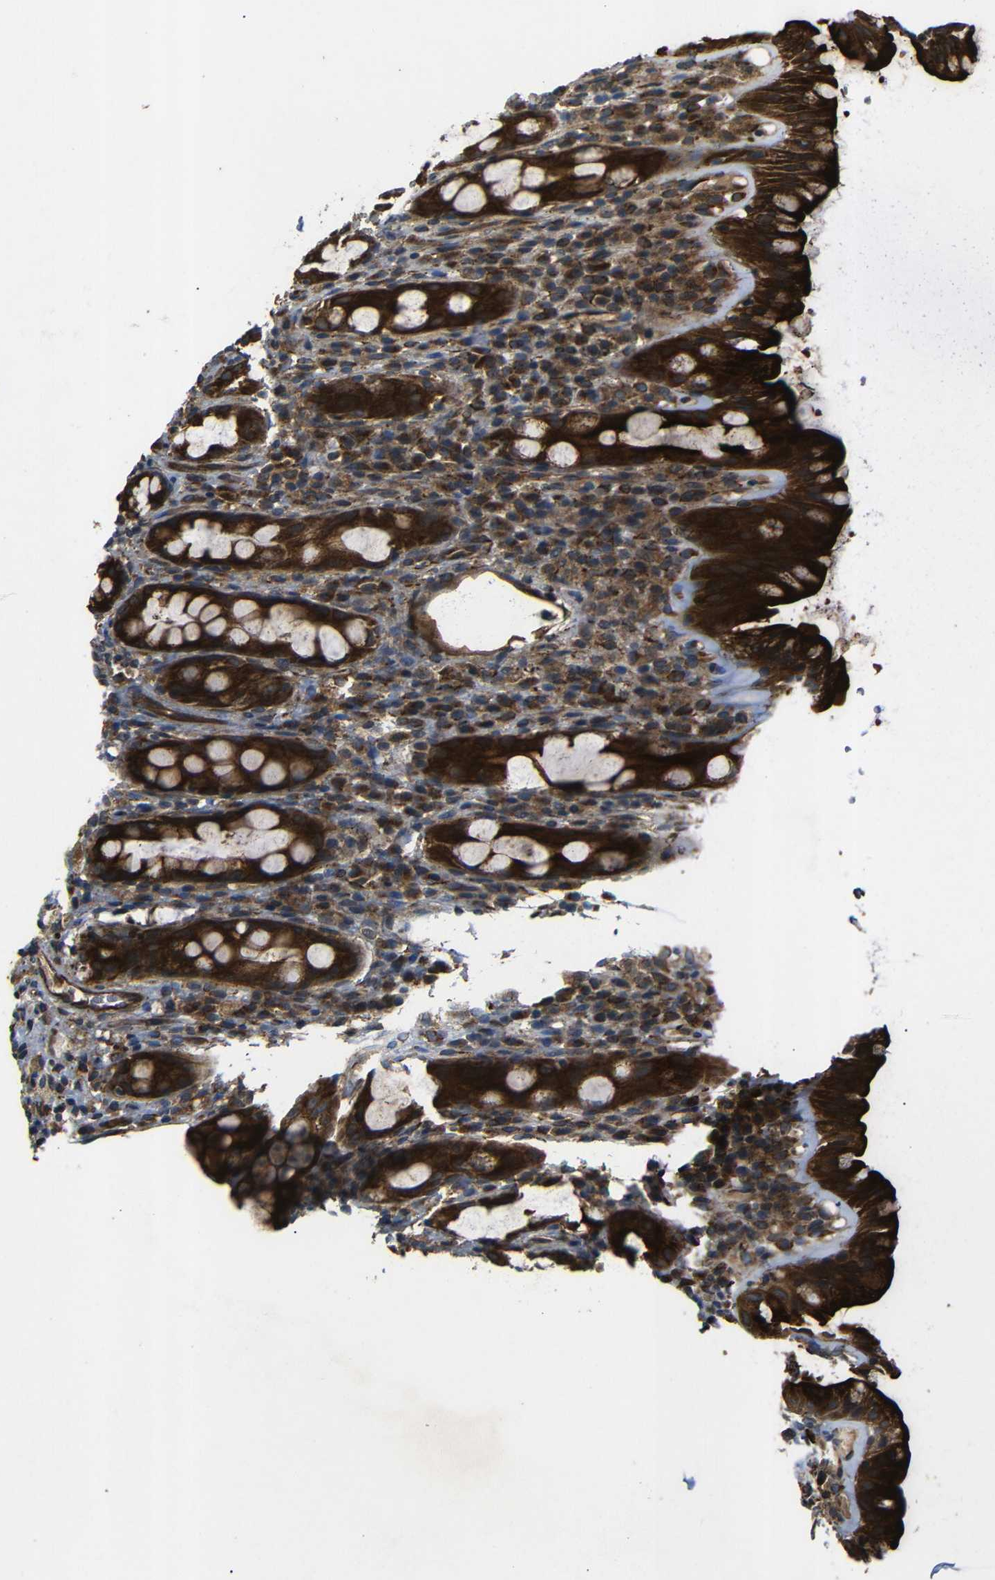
{"staining": {"intensity": "strong", "quantity": ">75%", "location": "cytoplasmic/membranous"}, "tissue": "rectum", "cell_type": "Glandular cells", "image_type": "normal", "snomed": [{"axis": "morphology", "description": "Normal tissue, NOS"}, {"axis": "topography", "description": "Rectum"}], "caption": "Glandular cells exhibit high levels of strong cytoplasmic/membranous staining in approximately >75% of cells in unremarkable rectum.", "gene": "TRPC1", "patient": {"sex": "male", "age": 44}}